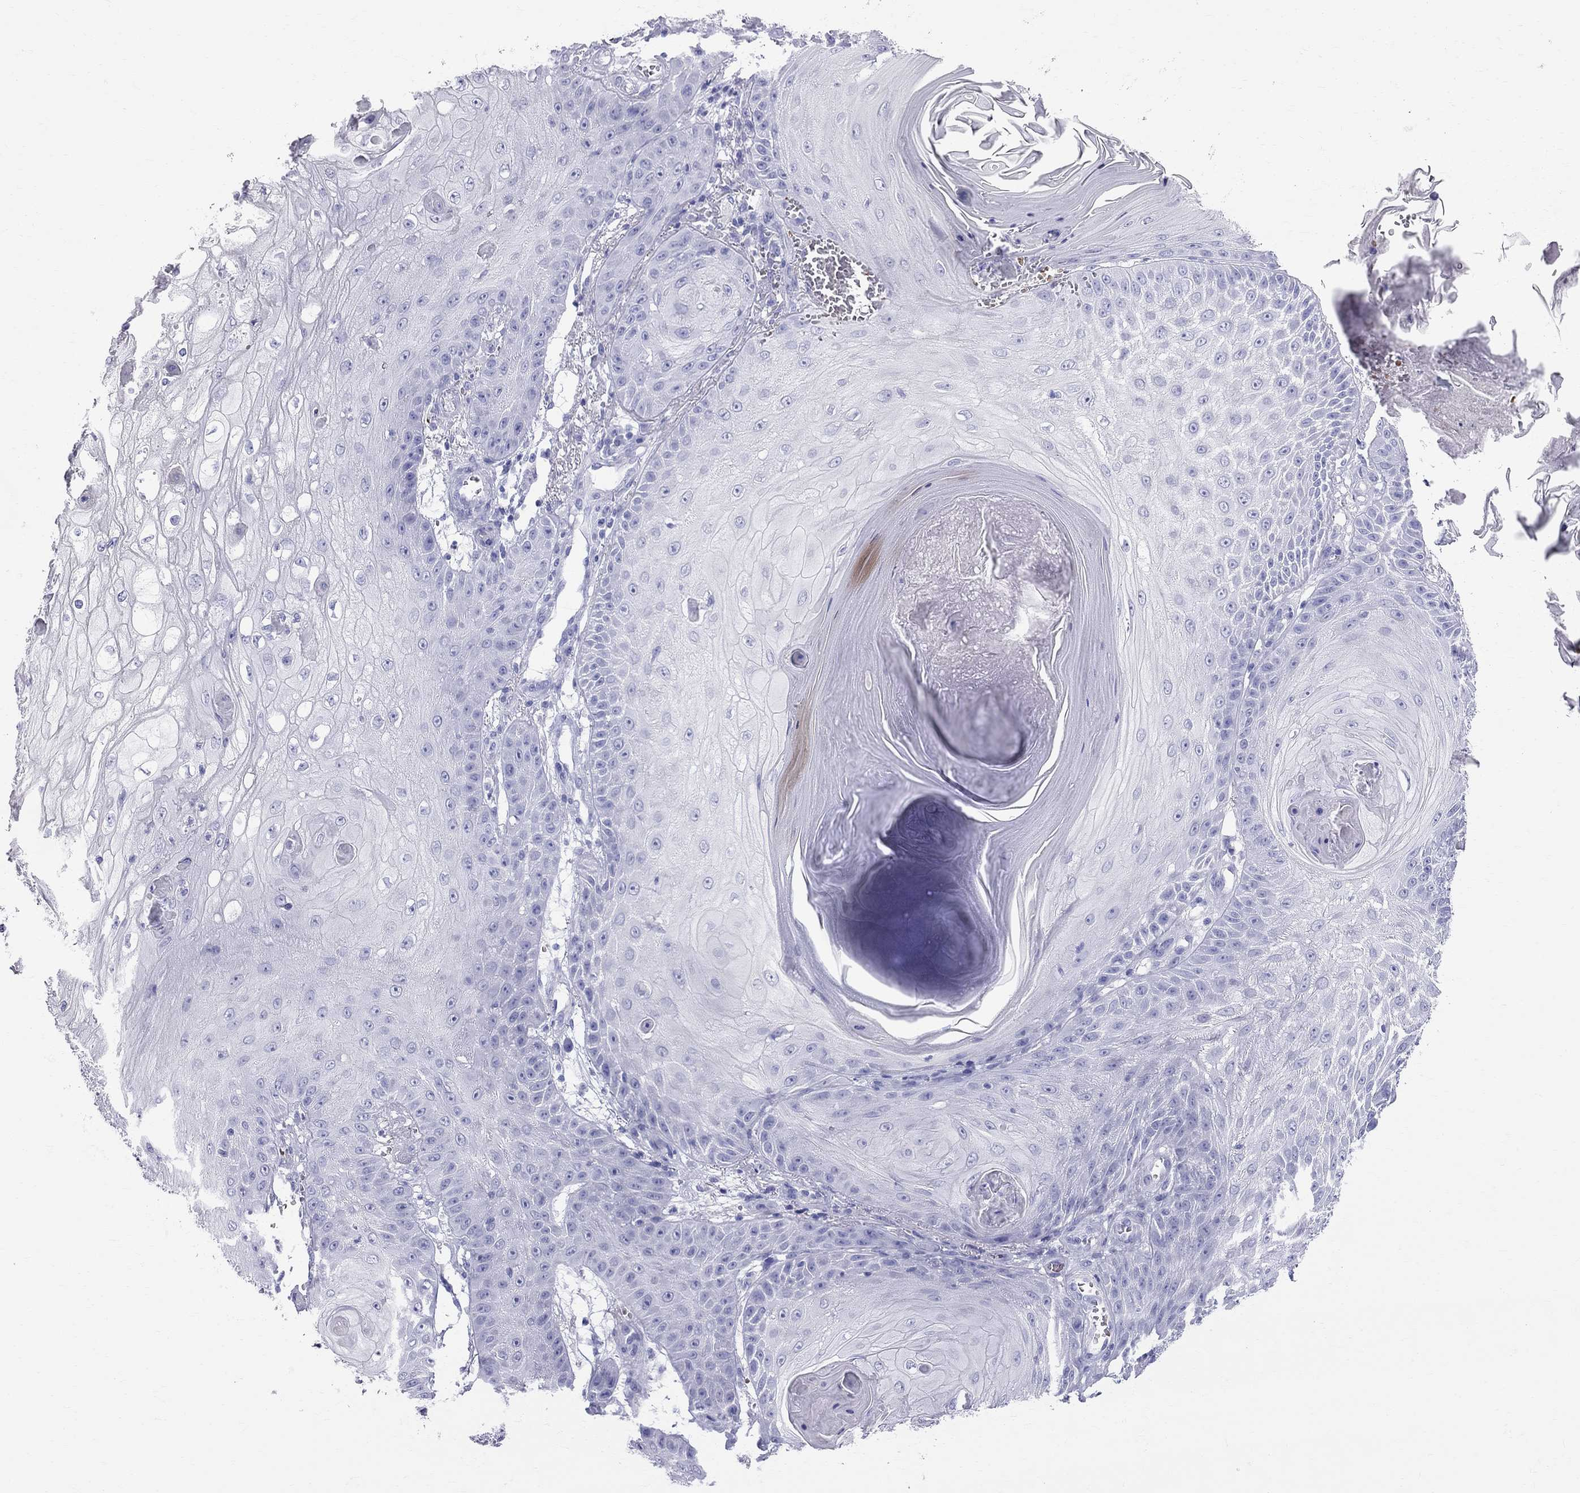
{"staining": {"intensity": "negative", "quantity": "none", "location": "none"}, "tissue": "skin cancer", "cell_type": "Tumor cells", "image_type": "cancer", "snomed": [{"axis": "morphology", "description": "Squamous cell carcinoma, NOS"}, {"axis": "topography", "description": "Skin"}], "caption": "High magnification brightfield microscopy of skin cancer (squamous cell carcinoma) stained with DAB (3,3'-diaminobenzidine) (brown) and counterstained with hematoxylin (blue): tumor cells show no significant staining.", "gene": "DNAAF6", "patient": {"sex": "male", "age": 70}}